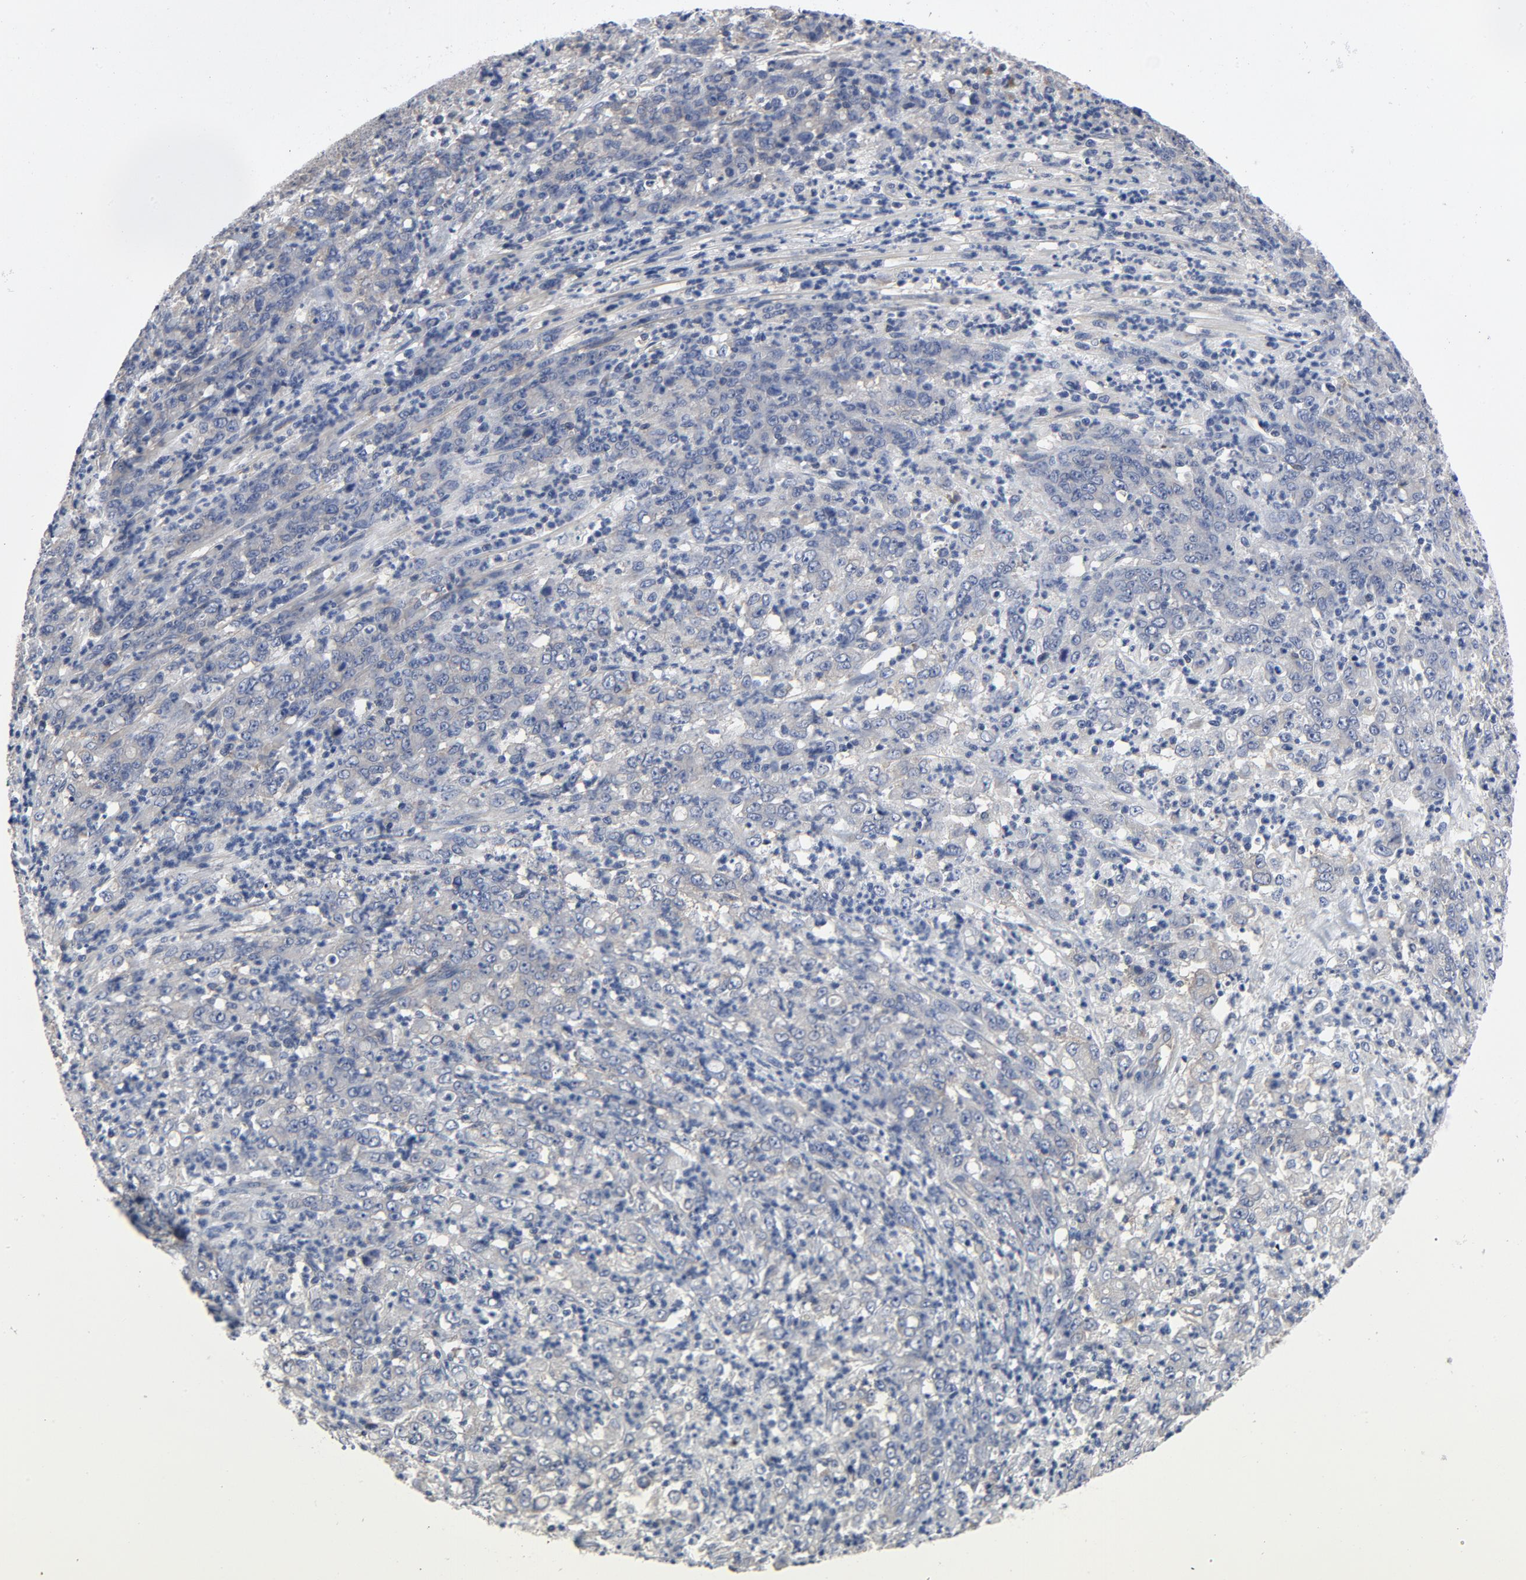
{"staining": {"intensity": "weak", "quantity": "25%-75%", "location": "cytoplasmic/membranous"}, "tissue": "stomach cancer", "cell_type": "Tumor cells", "image_type": "cancer", "snomed": [{"axis": "morphology", "description": "Adenocarcinoma, NOS"}, {"axis": "topography", "description": "Stomach, lower"}], "caption": "This is an image of immunohistochemistry staining of adenocarcinoma (stomach), which shows weak staining in the cytoplasmic/membranous of tumor cells.", "gene": "DYNLT3", "patient": {"sex": "female", "age": 71}}